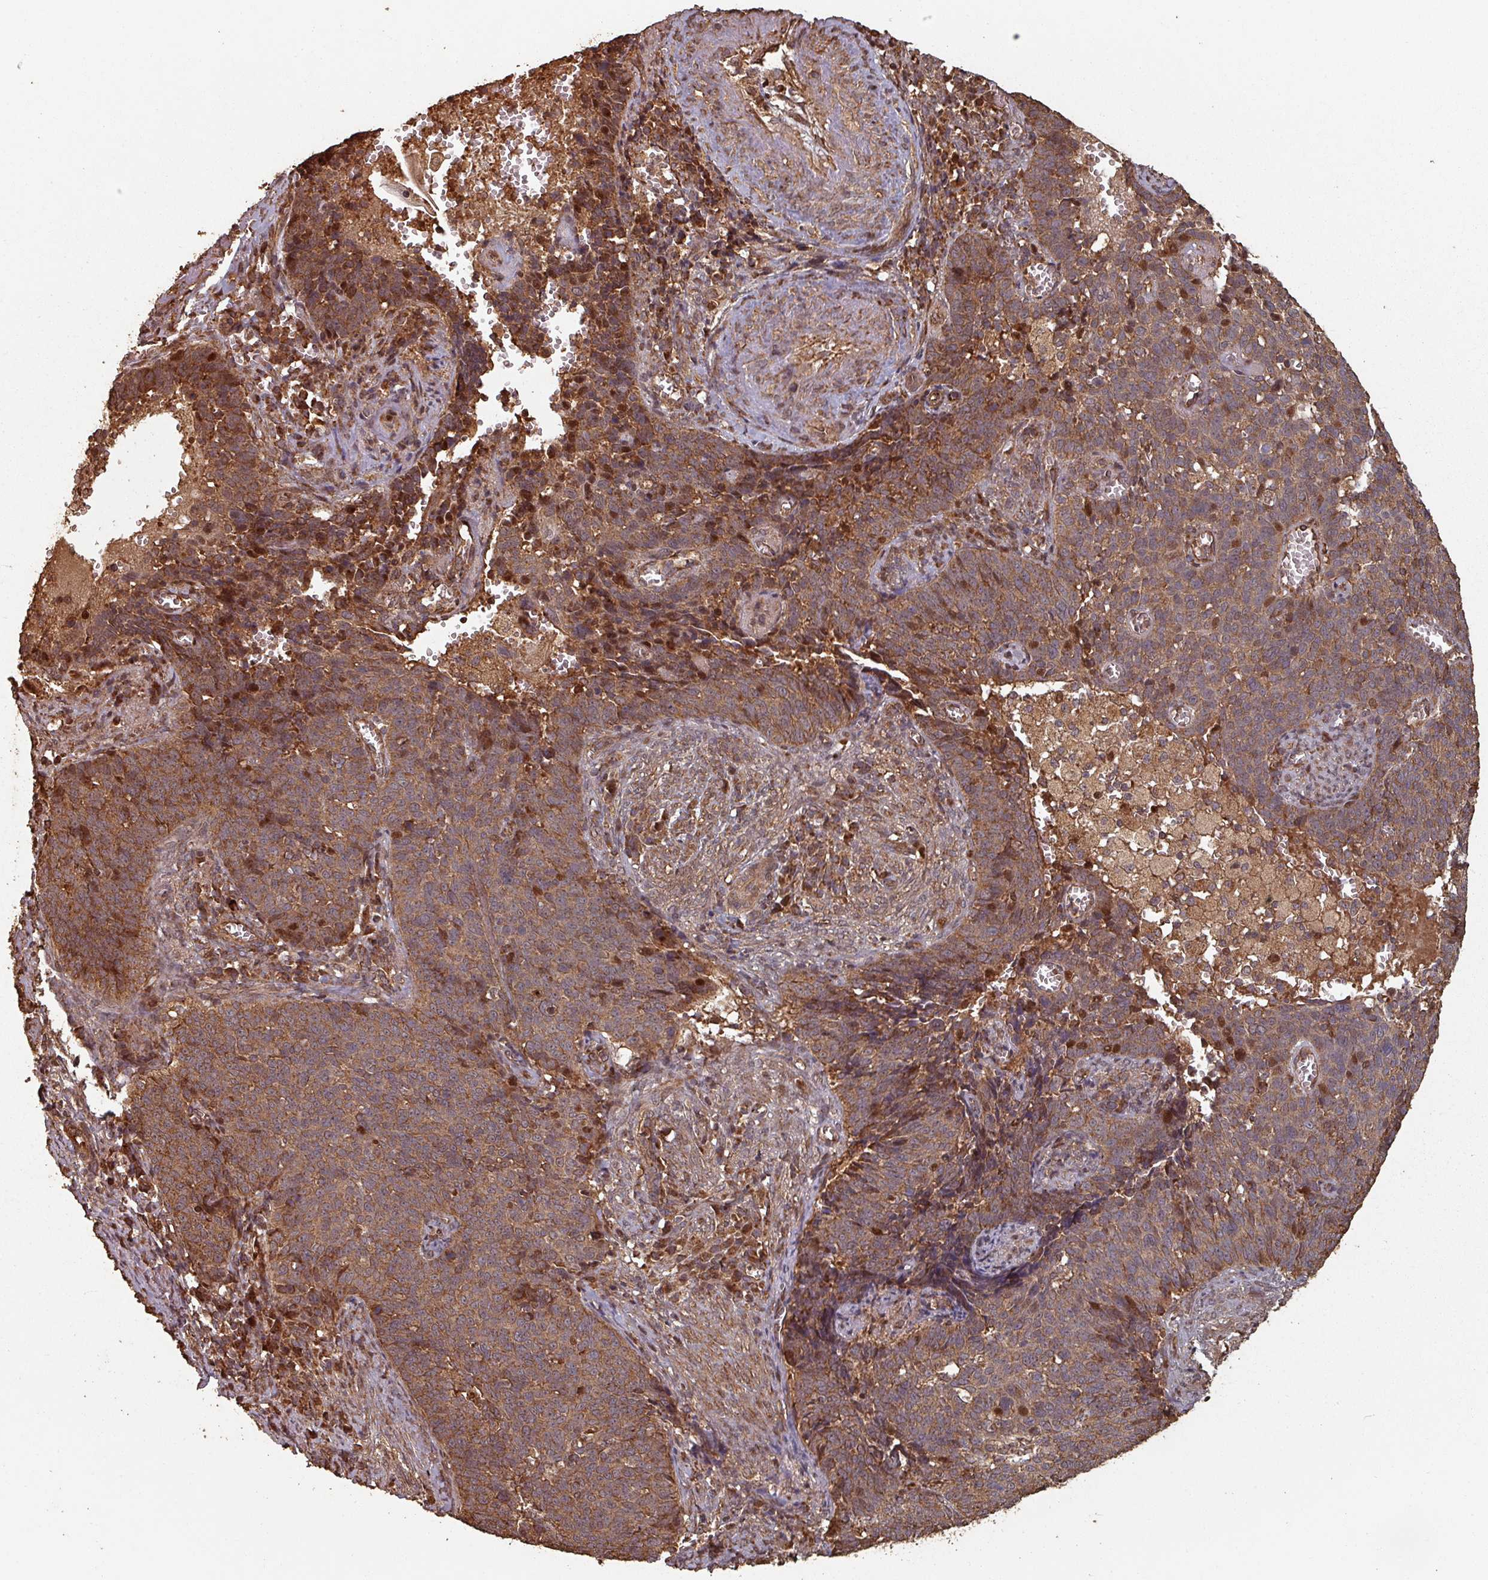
{"staining": {"intensity": "moderate", "quantity": ">75%", "location": "cytoplasmic/membranous,nuclear"}, "tissue": "cervical cancer", "cell_type": "Tumor cells", "image_type": "cancer", "snomed": [{"axis": "morphology", "description": "Normal tissue, NOS"}, {"axis": "morphology", "description": "Squamous cell carcinoma, NOS"}, {"axis": "topography", "description": "Cervix"}], "caption": "Cervical cancer stained with a protein marker demonstrates moderate staining in tumor cells.", "gene": "EID1", "patient": {"sex": "female", "age": 39}}